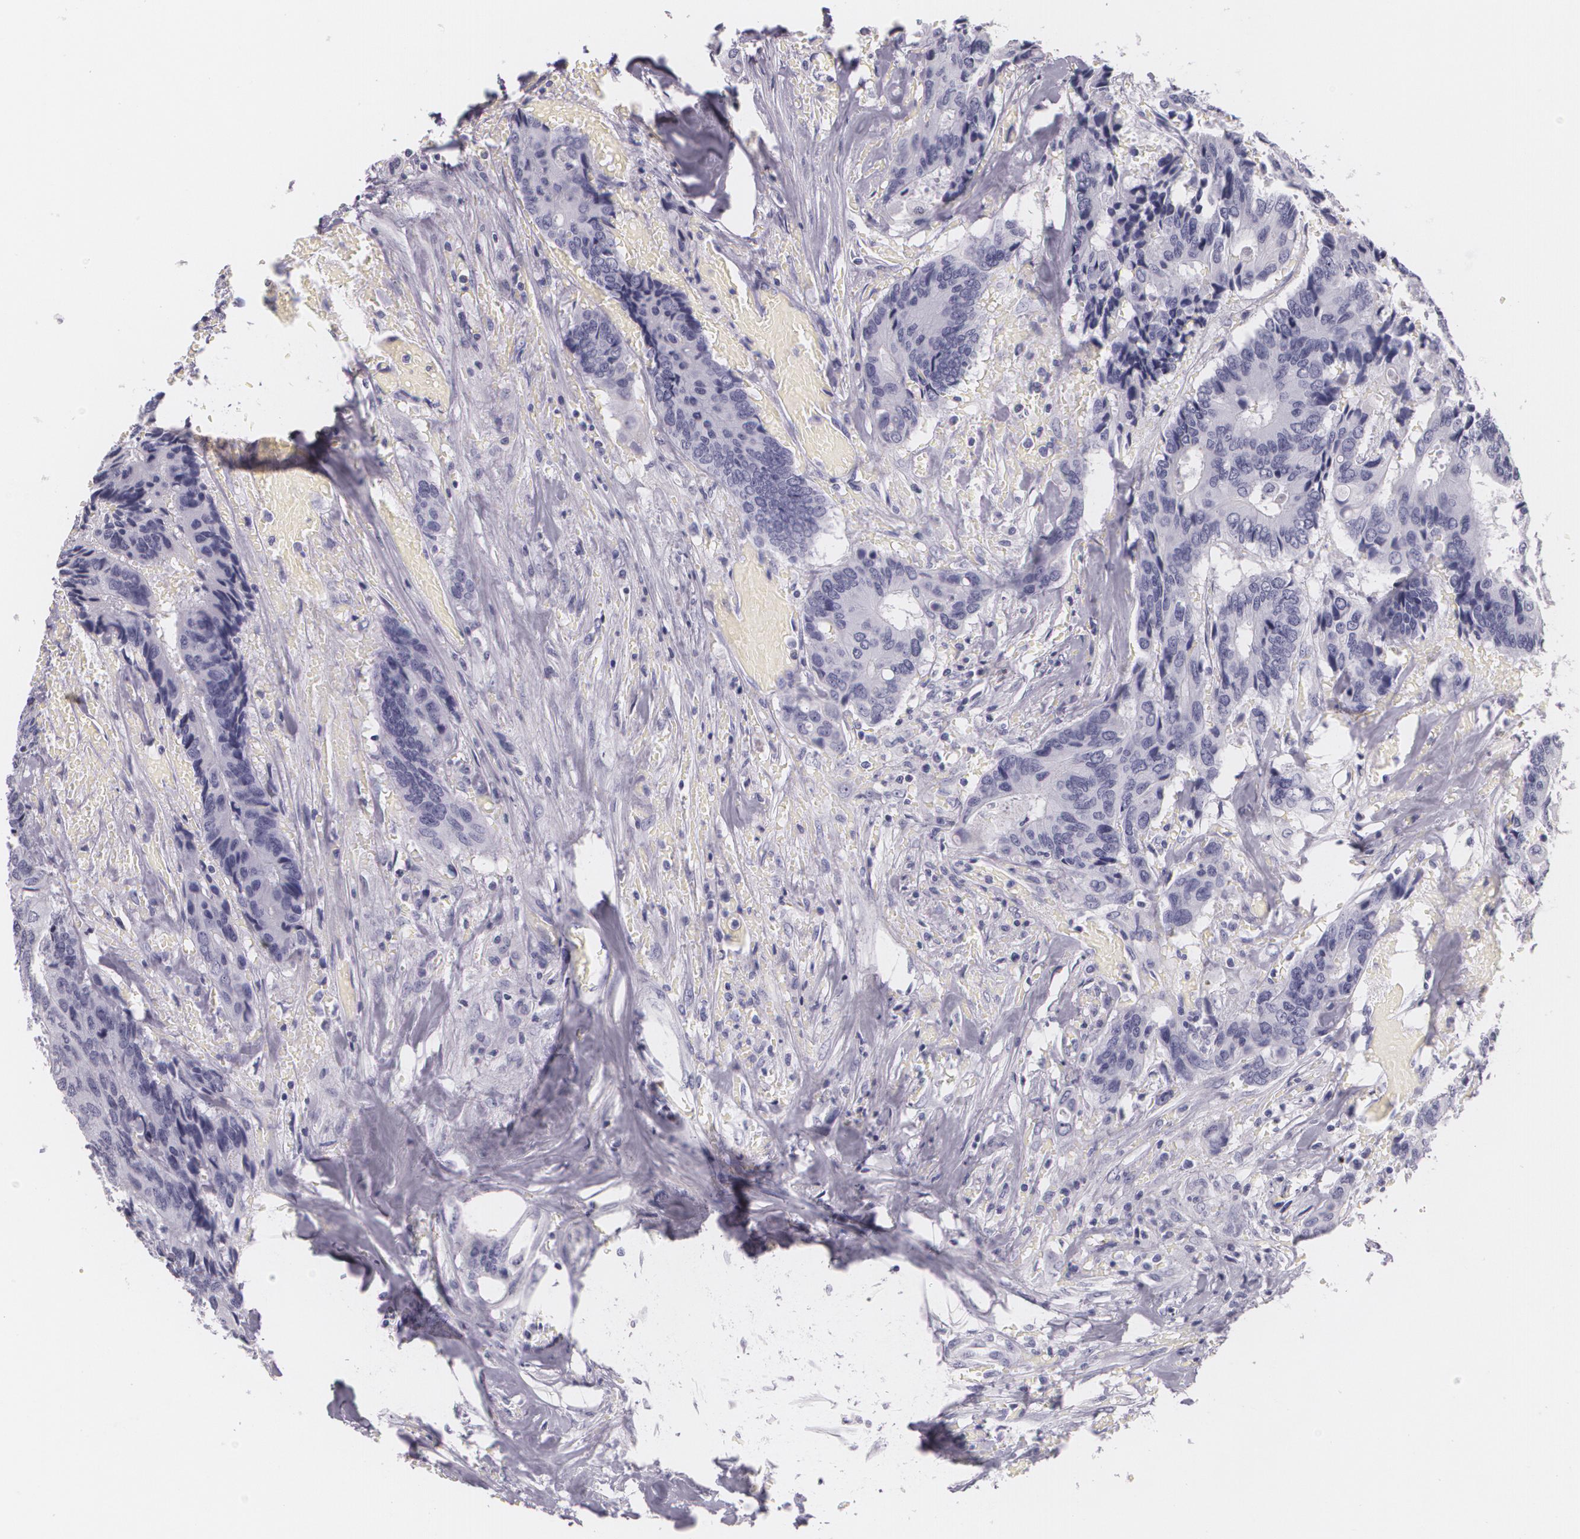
{"staining": {"intensity": "negative", "quantity": "none", "location": "none"}, "tissue": "colorectal cancer", "cell_type": "Tumor cells", "image_type": "cancer", "snomed": [{"axis": "morphology", "description": "Adenocarcinoma, NOS"}, {"axis": "topography", "description": "Rectum"}], "caption": "A micrograph of colorectal adenocarcinoma stained for a protein shows no brown staining in tumor cells. (Stains: DAB immunohistochemistry (IHC) with hematoxylin counter stain, Microscopy: brightfield microscopy at high magnification).", "gene": "DLG4", "patient": {"sex": "male", "age": 55}}